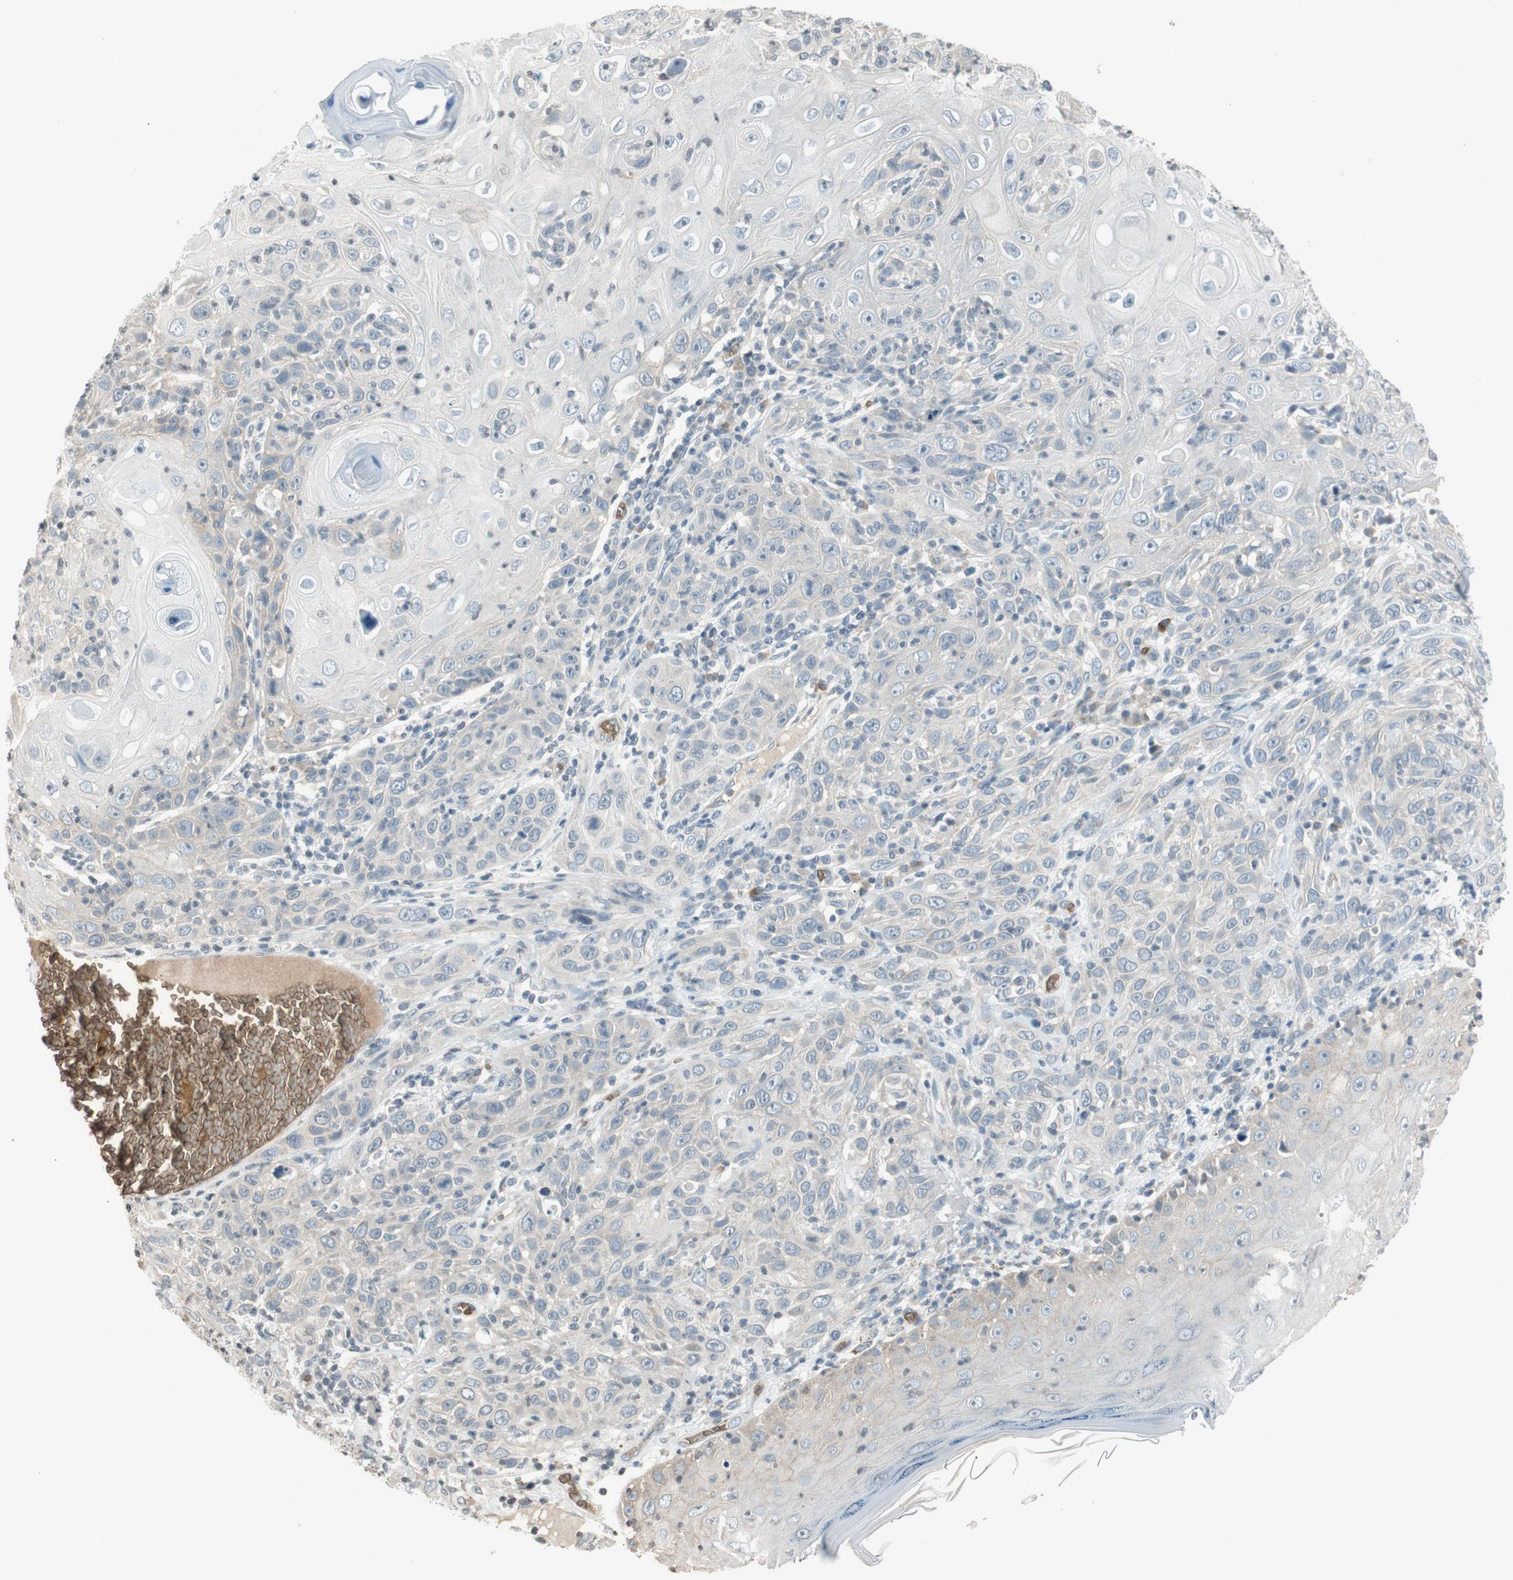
{"staining": {"intensity": "weak", "quantity": "25%-75%", "location": "cytoplasmic/membranous"}, "tissue": "skin cancer", "cell_type": "Tumor cells", "image_type": "cancer", "snomed": [{"axis": "morphology", "description": "Squamous cell carcinoma, NOS"}, {"axis": "topography", "description": "Skin"}], "caption": "A histopathology image showing weak cytoplasmic/membranous positivity in approximately 25%-75% of tumor cells in skin cancer, as visualized by brown immunohistochemical staining.", "gene": "GYPC", "patient": {"sex": "female", "age": 88}}